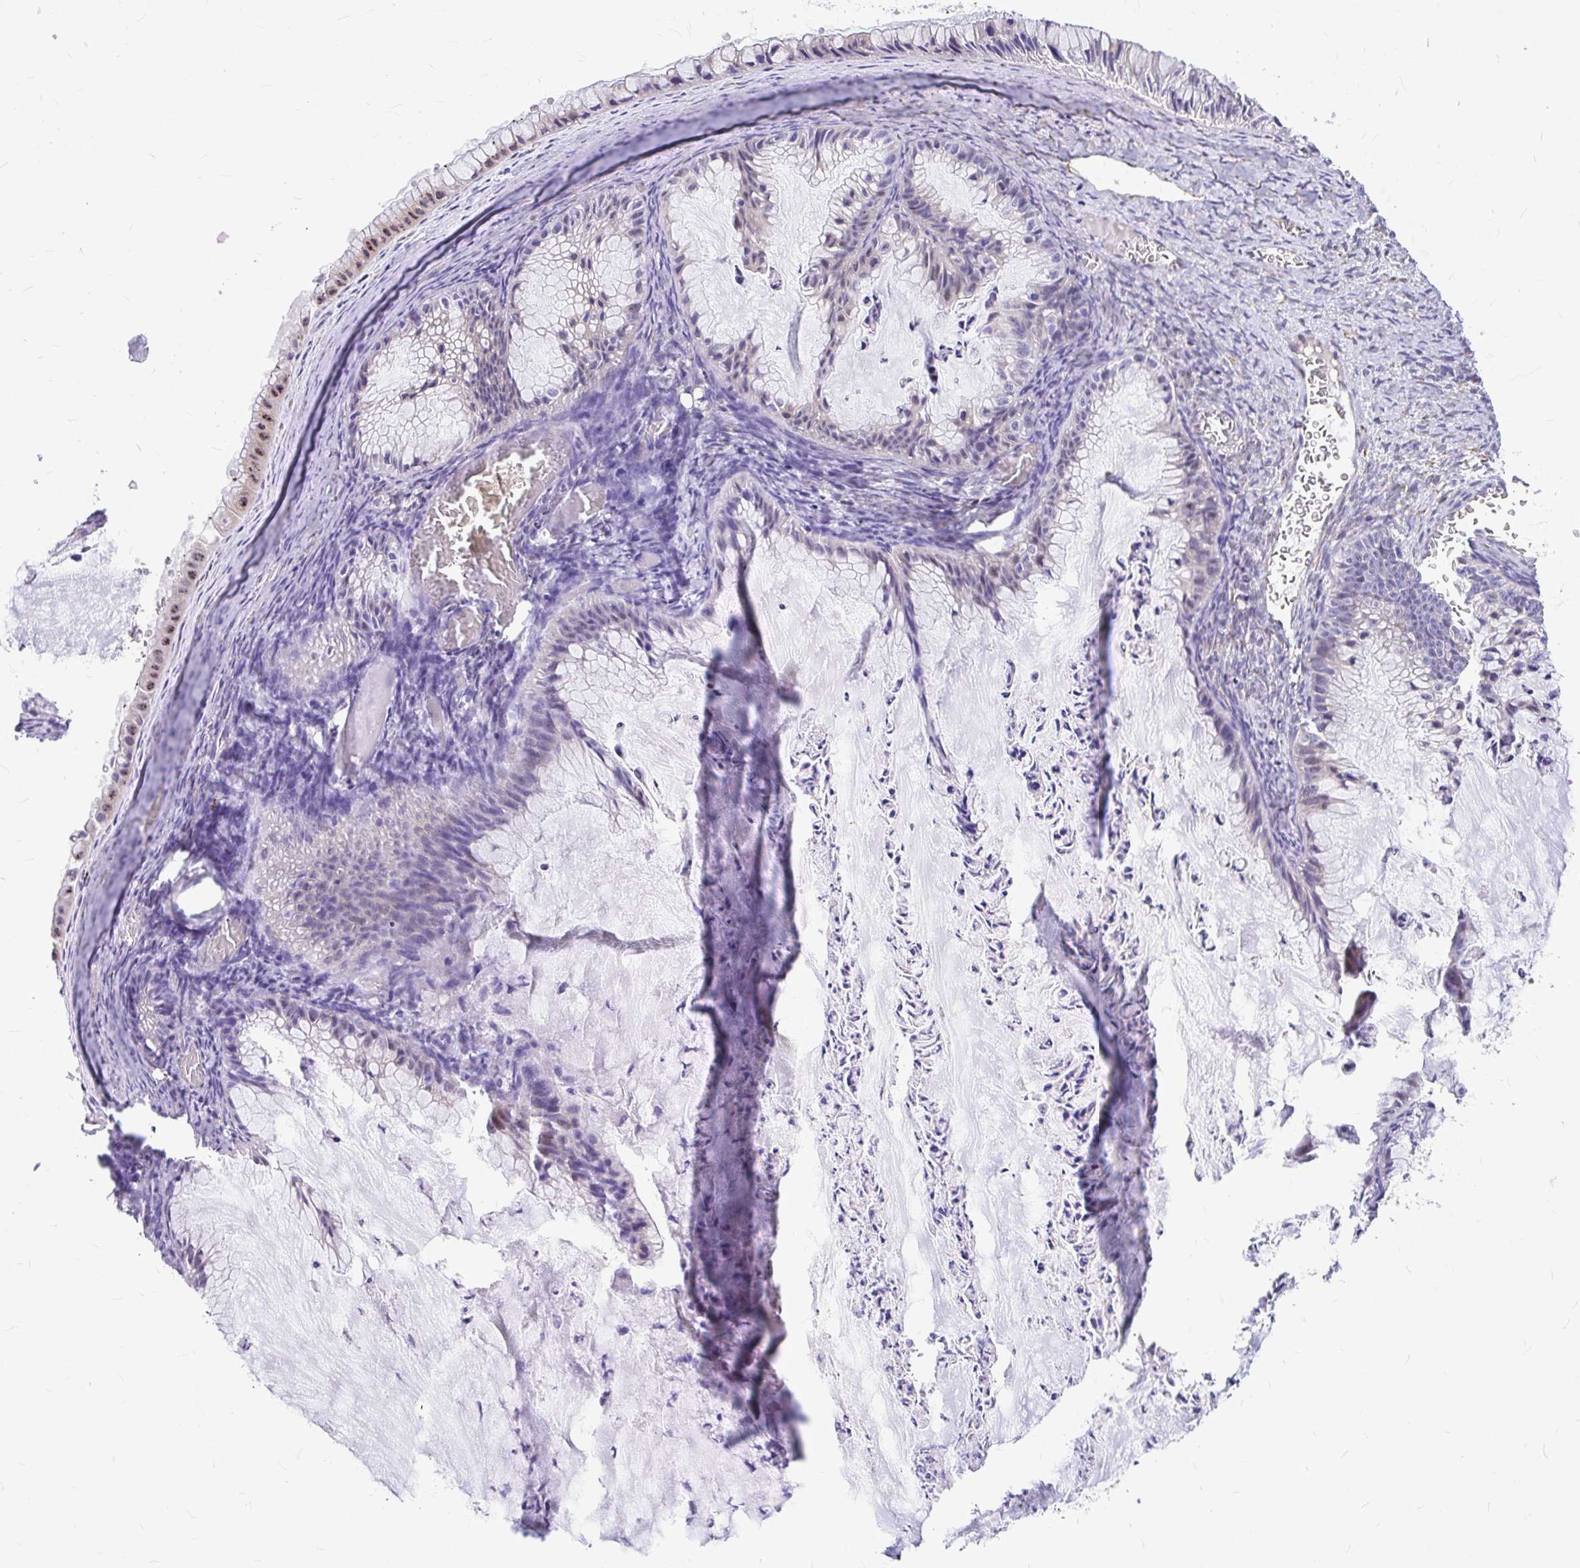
{"staining": {"intensity": "negative", "quantity": "none", "location": "none"}, "tissue": "ovarian cancer", "cell_type": "Tumor cells", "image_type": "cancer", "snomed": [{"axis": "morphology", "description": "Cystadenocarcinoma, mucinous, NOS"}, {"axis": "topography", "description": "Ovary"}], "caption": "This is an immunohistochemistry histopathology image of ovarian mucinous cystadenocarcinoma. There is no positivity in tumor cells.", "gene": "GABBR2", "patient": {"sex": "female", "age": 72}}